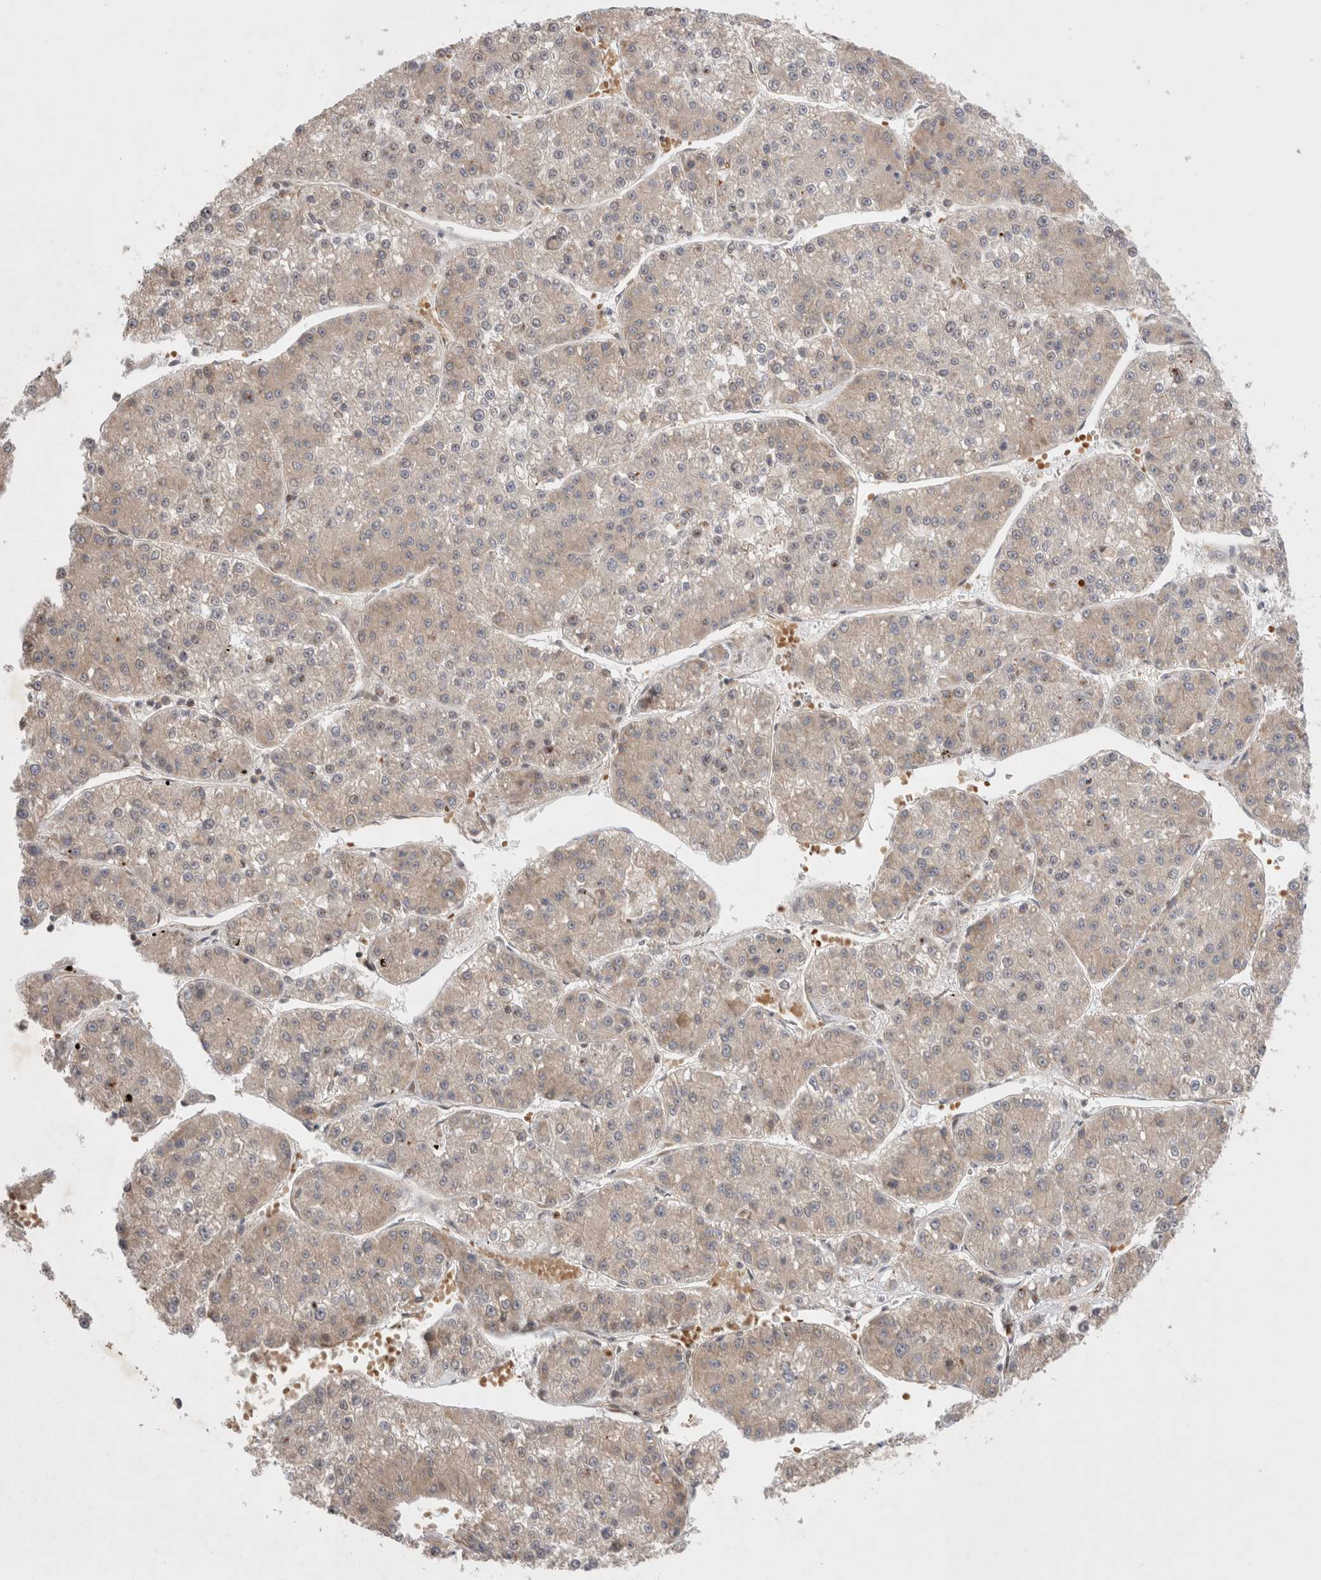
{"staining": {"intensity": "weak", "quantity": ">75%", "location": "cytoplasmic/membranous"}, "tissue": "liver cancer", "cell_type": "Tumor cells", "image_type": "cancer", "snomed": [{"axis": "morphology", "description": "Carcinoma, Hepatocellular, NOS"}, {"axis": "topography", "description": "Liver"}], "caption": "Liver cancer tissue shows weak cytoplasmic/membranous staining in approximately >75% of tumor cells", "gene": "EIF3E", "patient": {"sex": "female", "age": 73}}